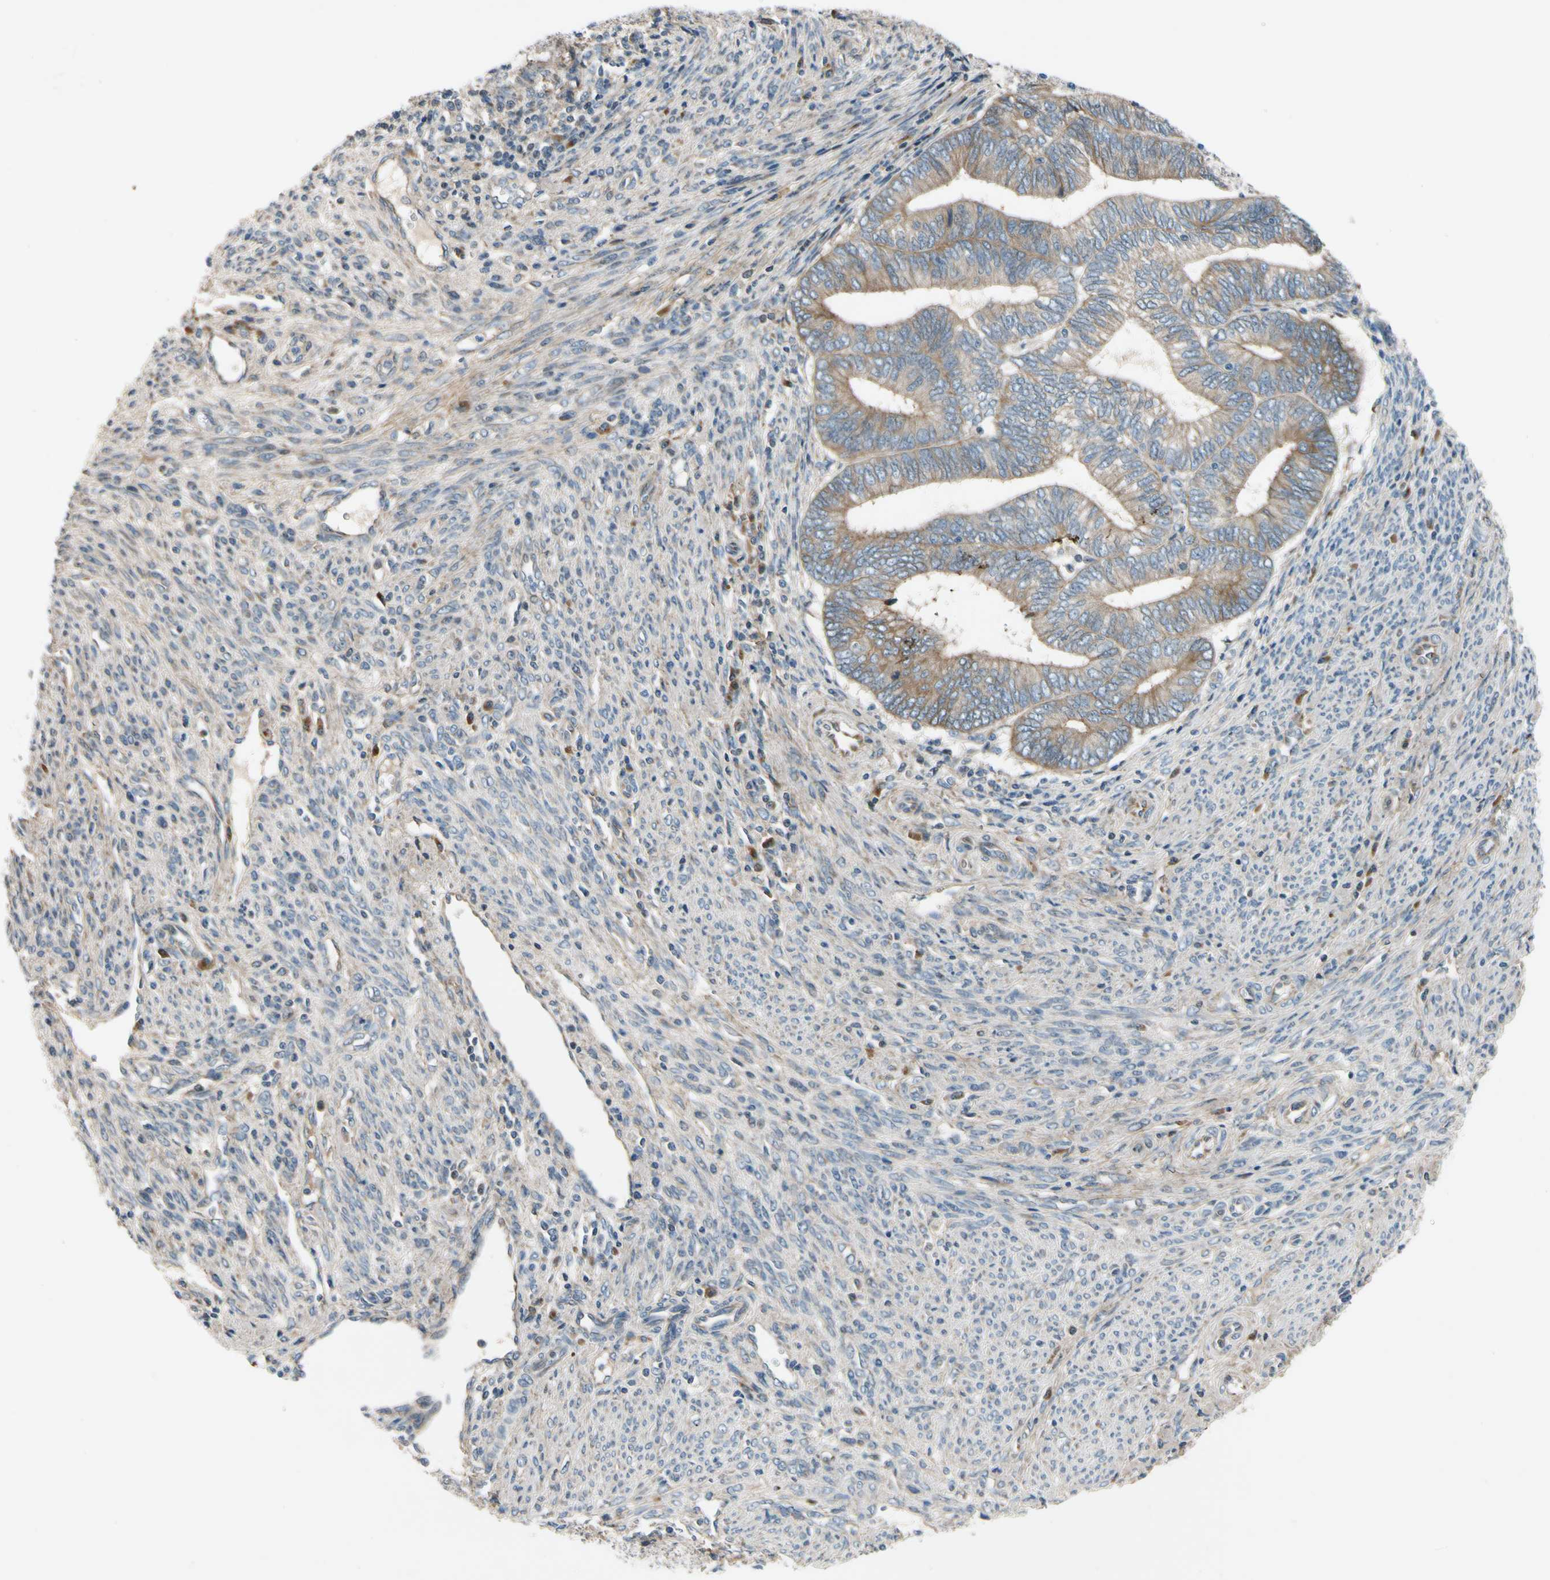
{"staining": {"intensity": "moderate", "quantity": ">75%", "location": "cytoplasmic/membranous"}, "tissue": "endometrial cancer", "cell_type": "Tumor cells", "image_type": "cancer", "snomed": [{"axis": "morphology", "description": "Adenocarcinoma, NOS"}, {"axis": "topography", "description": "Uterus"}, {"axis": "topography", "description": "Endometrium"}], "caption": "Immunohistochemistry (IHC) image of endometrial cancer stained for a protein (brown), which demonstrates medium levels of moderate cytoplasmic/membranous staining in about >75% of tumor cells.", "gene": "MST1R", "patient": {"sex": "female", "age": 70}}